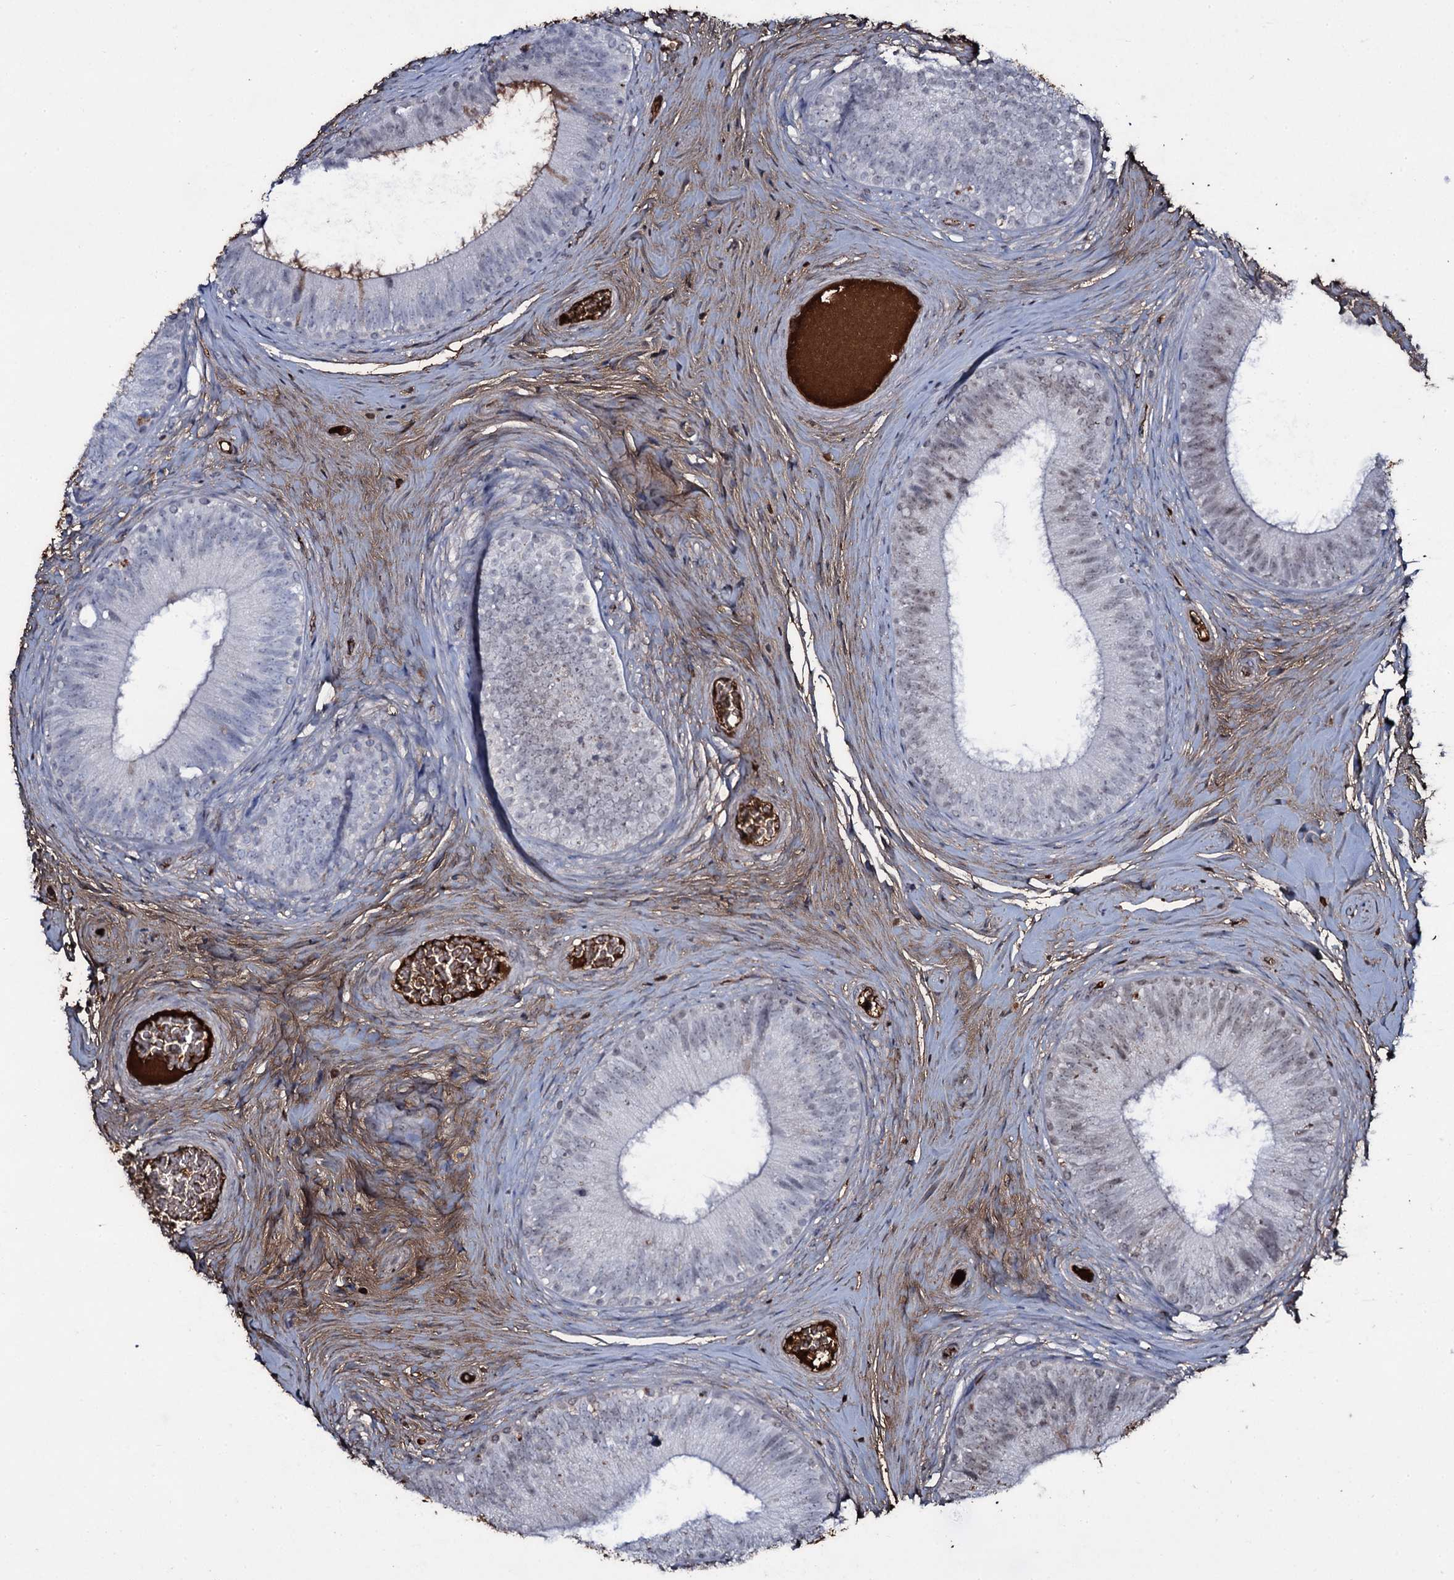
{"staining": {"intensity": "moderate", "quantity": "25%-75%", "location": "cytoplasmic/membranous,nuclear"}, "tissue": "epididymis", "cell_type": "Glandular cells", "image_type": "normal", "snomed": [{"axis": "morphology", "description": "Normal tissue, NOS"}, {"axis": "topography", "description": "Epididymis"}], "caption": "IHC (DAB) staining of benign epididymis shows moderate cytoplasmic/membranous,nuclear protein expression in approximately 25%-75% of glandular cells. The protein of interest is shown in brown color, while the nuclei are stained blue.", "gene": "EDN1", "patient": {"sex": "male", "age": 33}}